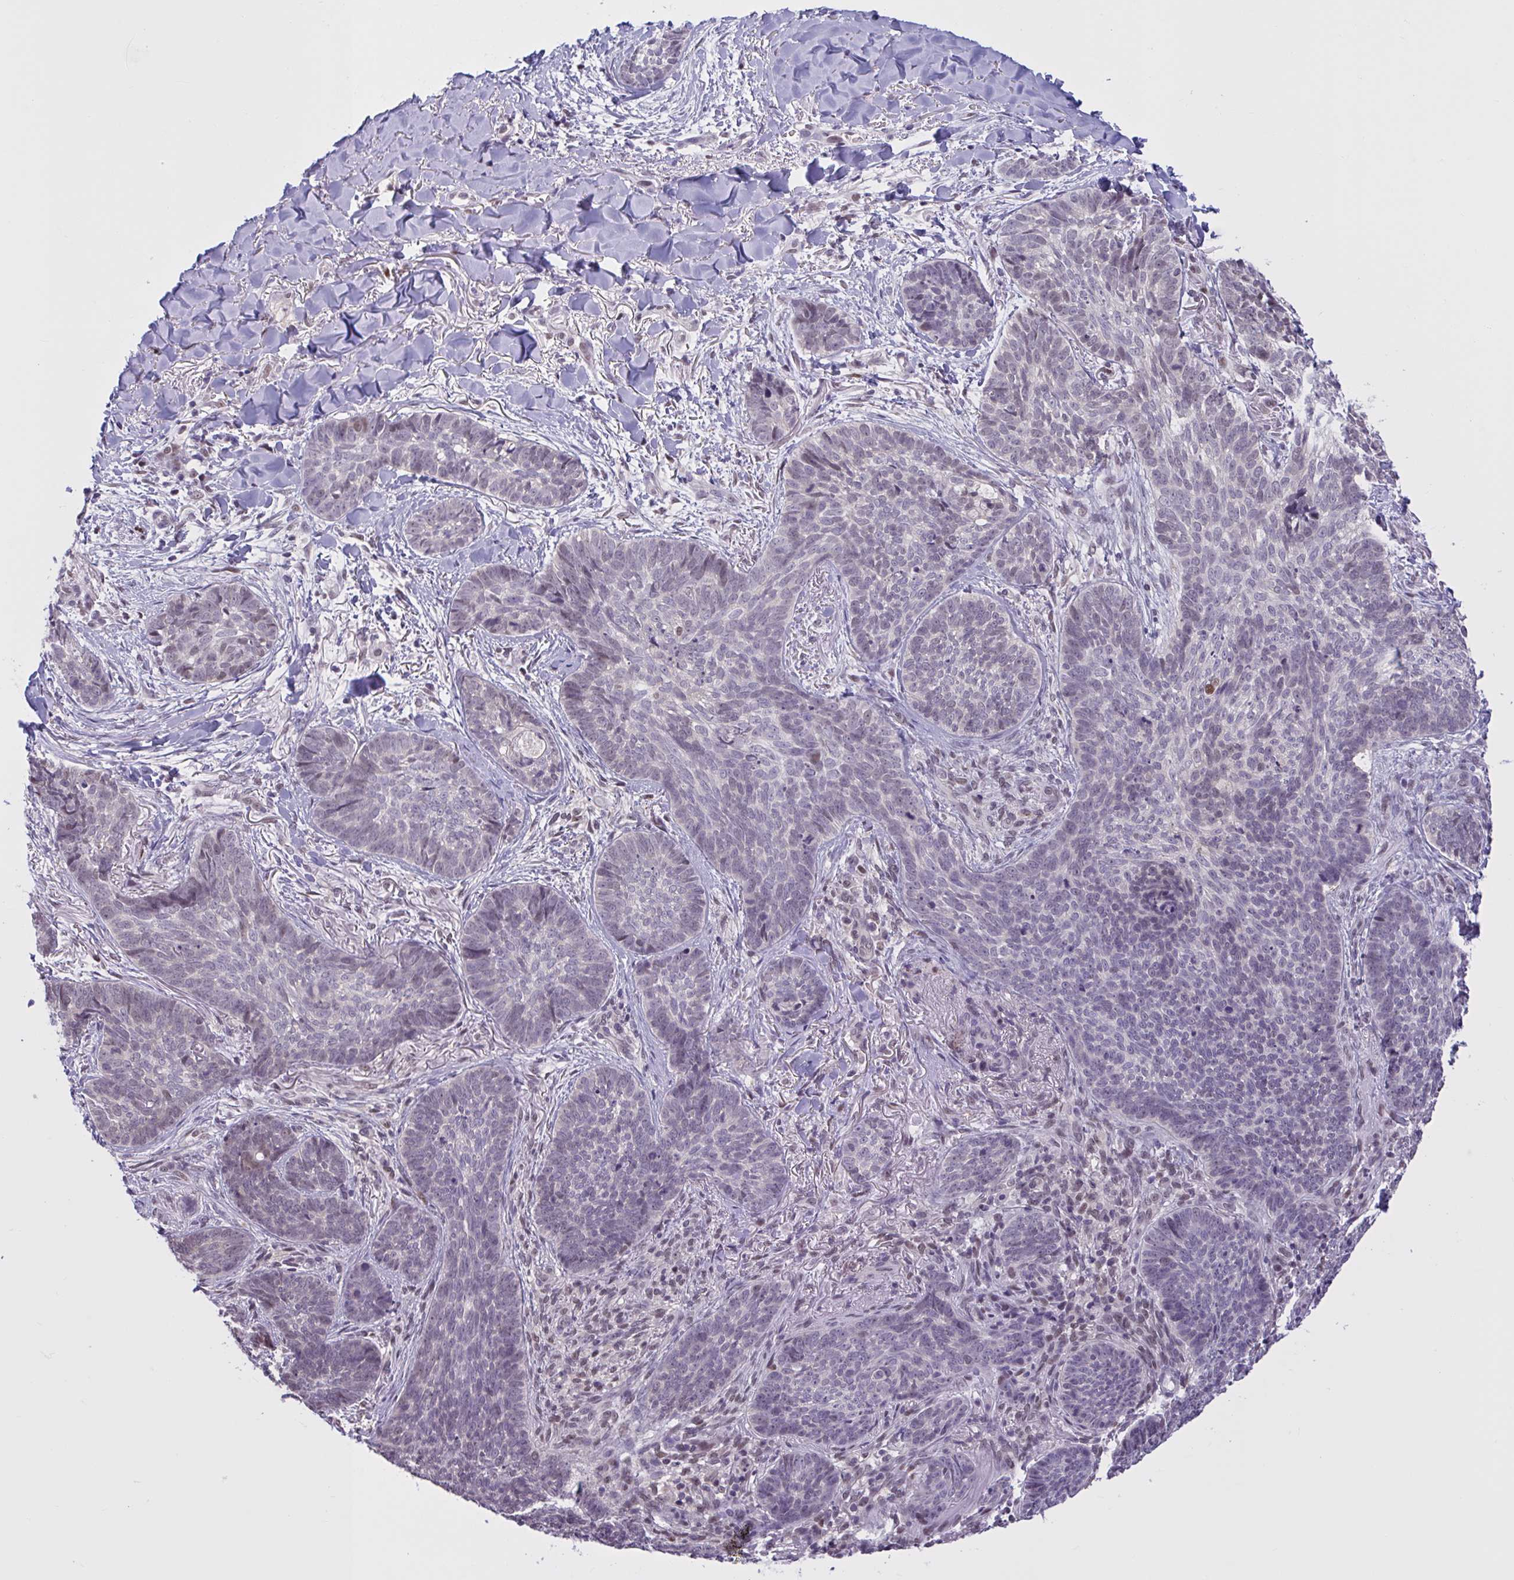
{"staining": {"intensity": "negative", "quantity": "none", "location": "none"}, "tissue": "skin cancer", "cell_type": "Tumor cells", "image_type": "cancer", "snomed": [{"axis": "morphology", "description": "Basal cell carcinoma"}, {"axis": "topography", "description": "Skin"}, {"axis": "topography", "description": "Skin of face"}], "caption": "Skin cancer (basal cell carcinoma) was stained to show a protein in brown. There is no significant expression in tumor cells. The staining was performed using DAB to visualize the protein expression in brown, while the nuclei were stained in blue with hematoxylin (Magnification: 20x).", "gene": "RBL1", "patient": {"sex": "male", "age": 88}}